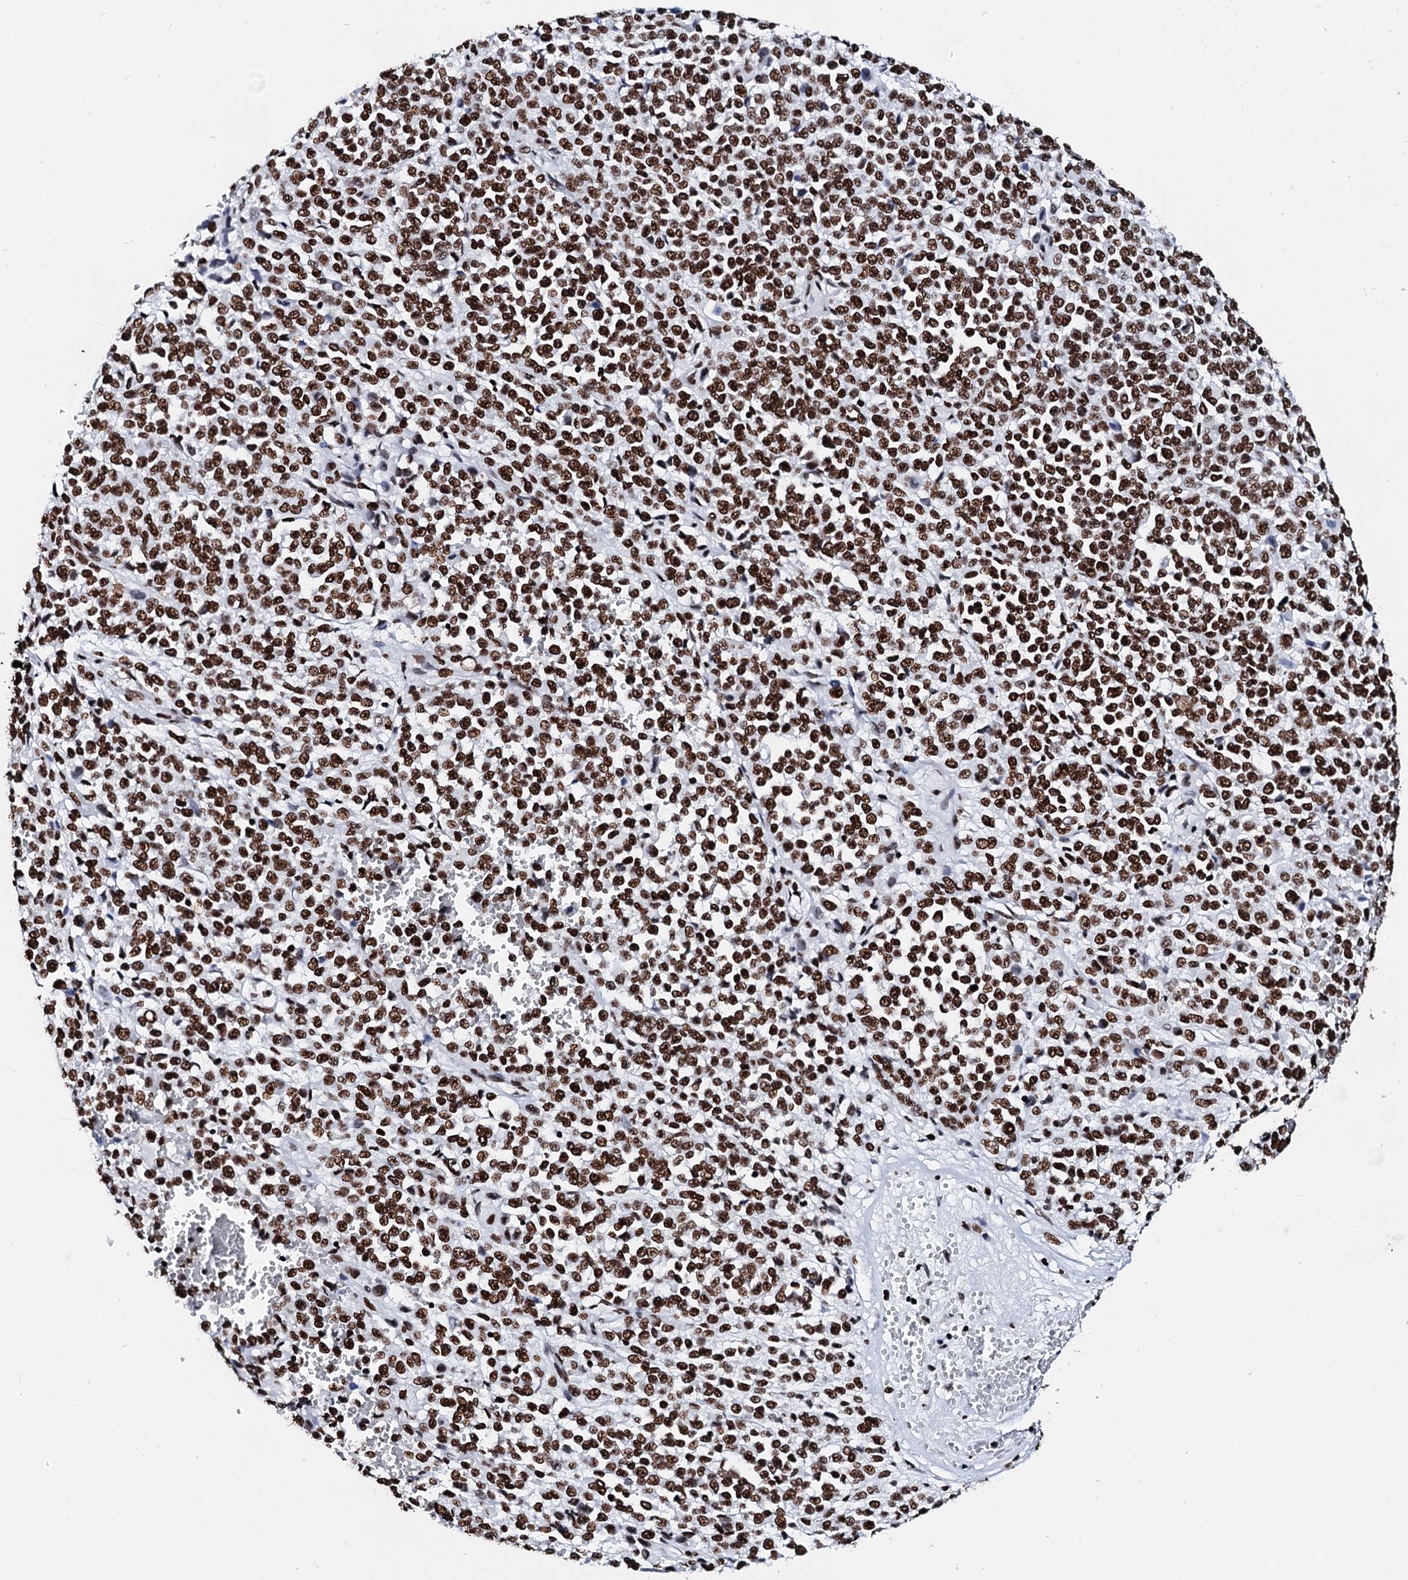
{"staining": {"intensity": "strong", "quantity": ">75%", "location": "nuclear"}, "tissue": "melanoma", "cell_type": "Tumor cells", "image_type": "cancer", "snomed": [{"axis": "morphology", "description": "Malignant melanoma, Metastatic site"}, {"axis": "topography", "description": "Pancreas"}], "caption": "The histopathology image displays staining of melanoma, revealing strong nuclear protein staining (brown color) within tumor cells.", "gene": "RALY", "patient": {"sex": "female", "age": 30}}